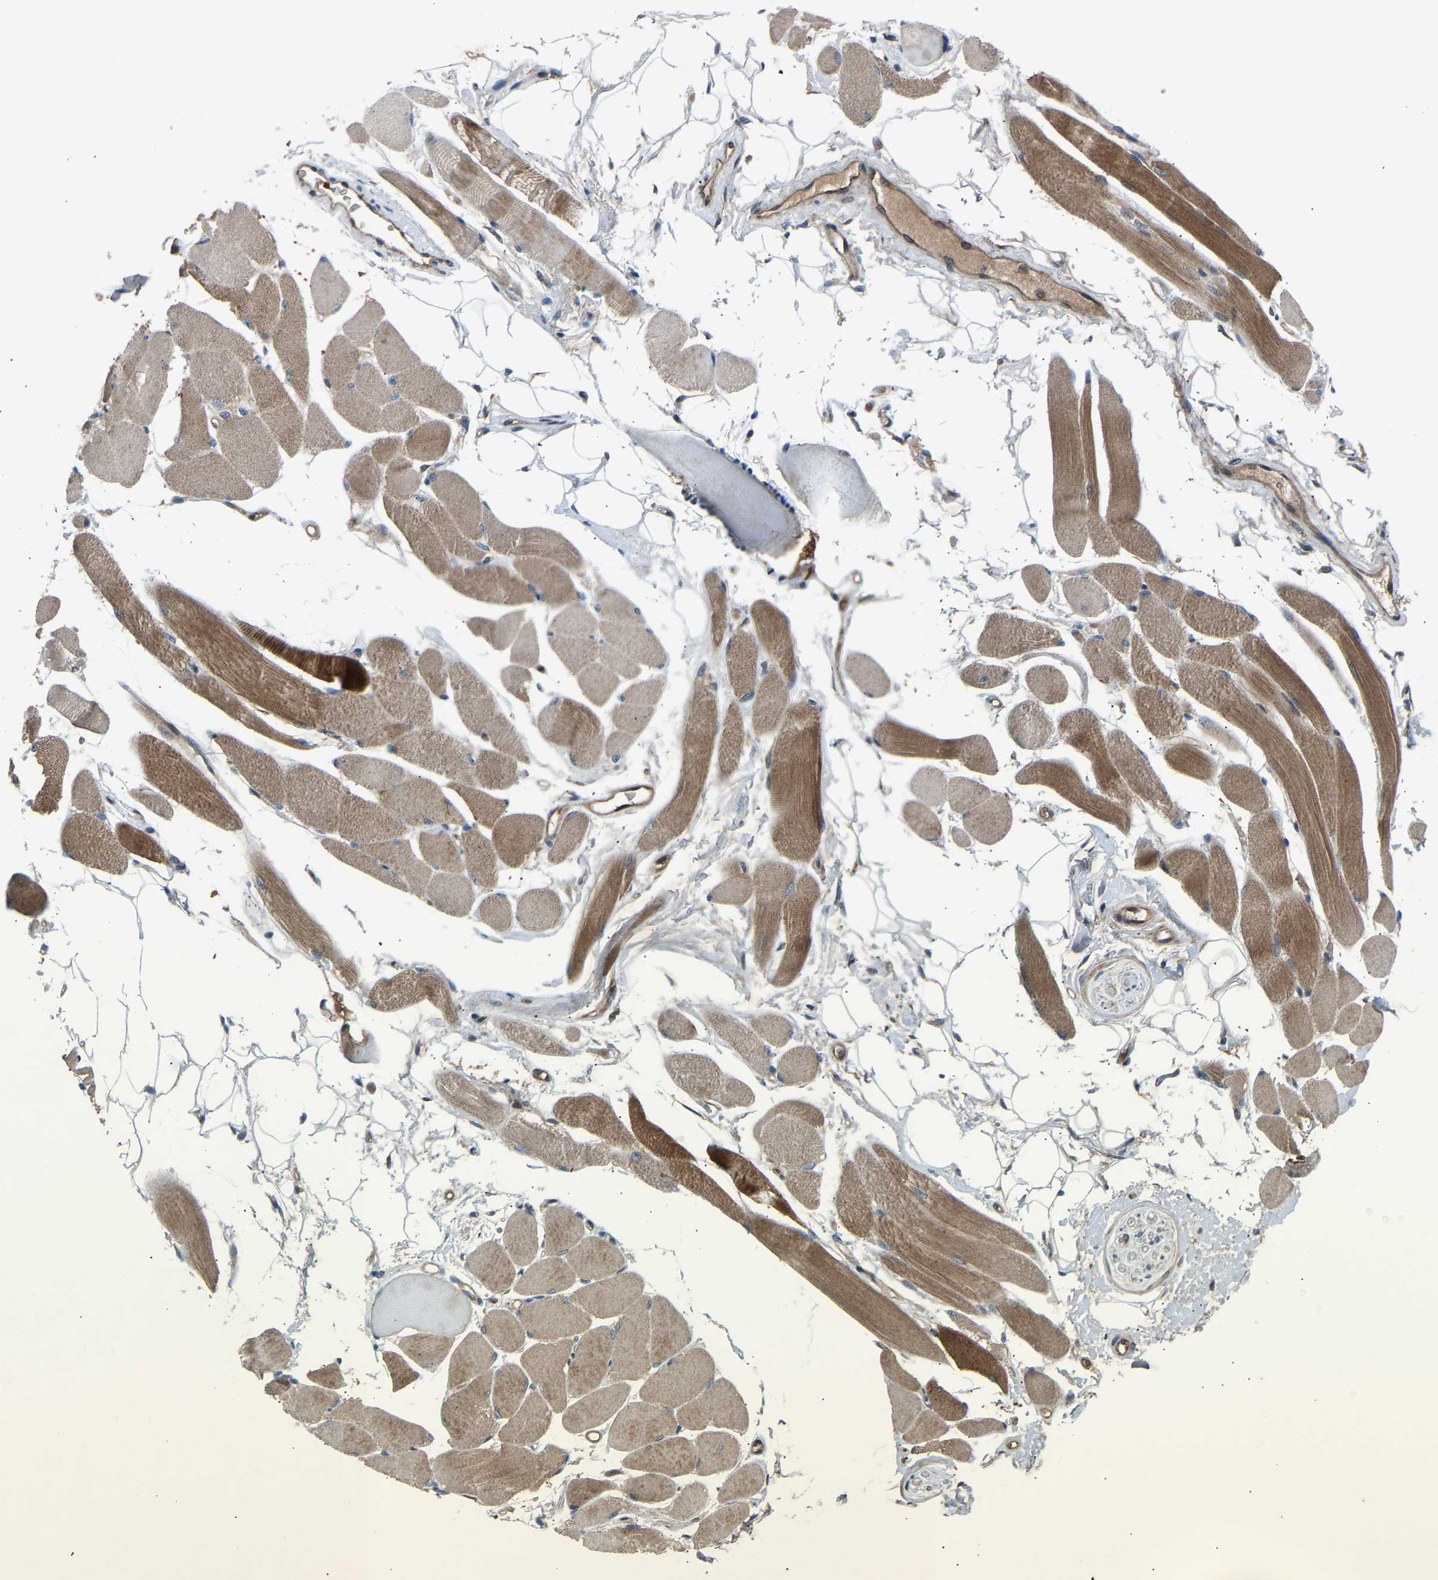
{"staining": {"intensity": "moderate", "quantity": ">75%", "location": "cytoplasmic/membranous"}, "tissue": "skeletal muscle", "cell_type": "Myocytes", "image_type": "normal", "snomed": [{"axis": "morphology", "description": "Normal tissue, NOS"}, {"axis": "topography", "description": "Skeletal muscle"}, {"axis": "topography", "description": "Peripheral nerve tissue"}], "caption": "Skeletal muscle stained for a protein displays moderate cytoplasmic/membranous positivity in myocytes. The staining was performed using DAB (3,3'-diaminobenzidine) to visualize the protein expression in brown, while the nuclei were stained in blue with hematoxylin (Magnification: 20x).", "gene": "GAS2L1", "patient": {"sex": "female", "age": 84}}